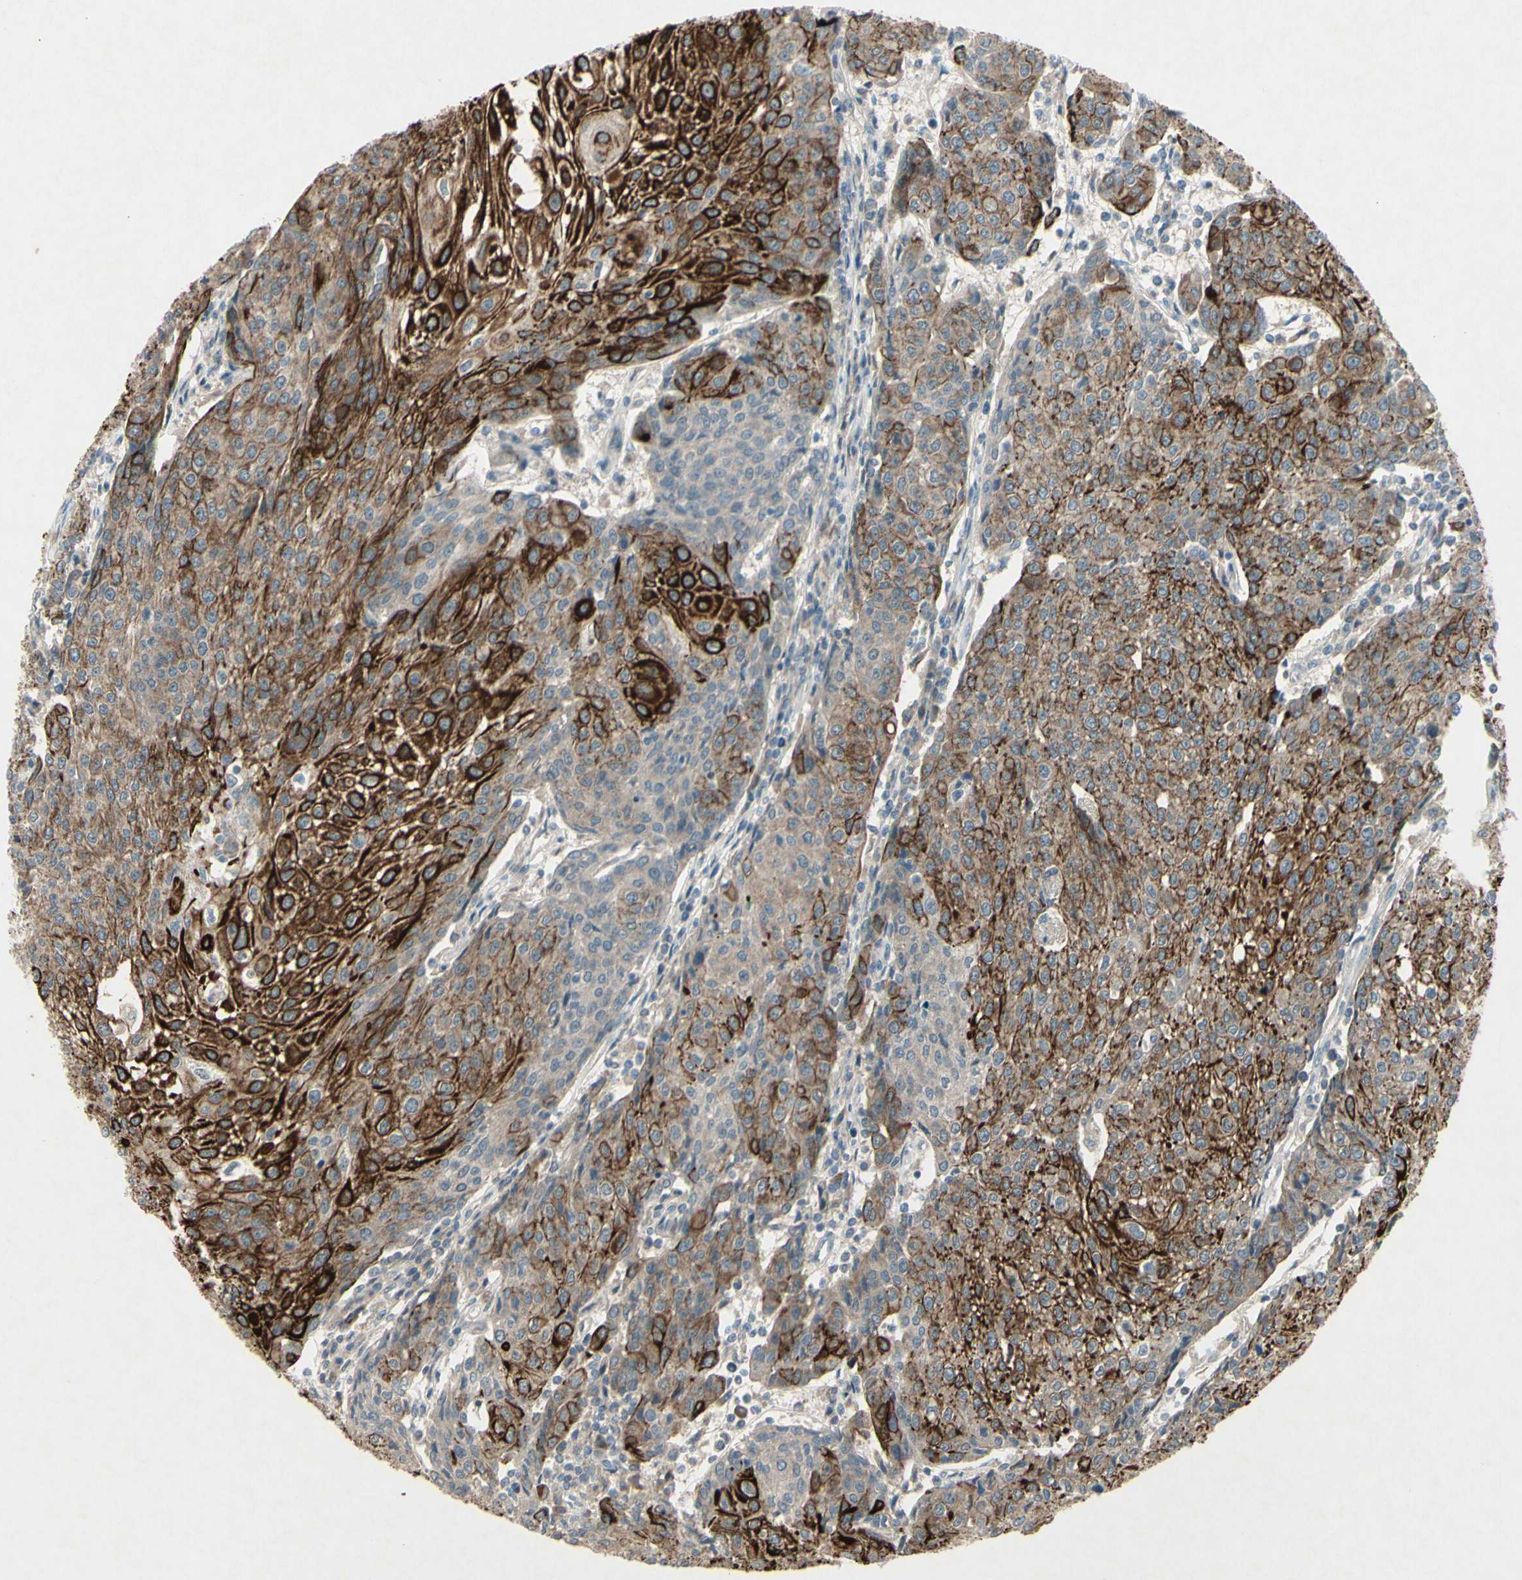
{"staining": {"intensity": "strong", "quantity": "25%-75%", "location": "cytoplasmic/membranous"}, "tissue": "urothelial cancer", "cell_type": "Tumor cells", "image_type": "cancer", "snomed": [{"axis": "morphology", "description": "Urothelial carcinoma, High grade"}, {"axis": "topography", "description": "Urinary bladder"}], "caption": "Protein expression analysis of human urothelial cancer reveals strong cytoplasmic/membranous expression in about 25%-75% of tumor cells.", "gene": "TIMM21", "patient": {"sex": "female", "age": 85}}